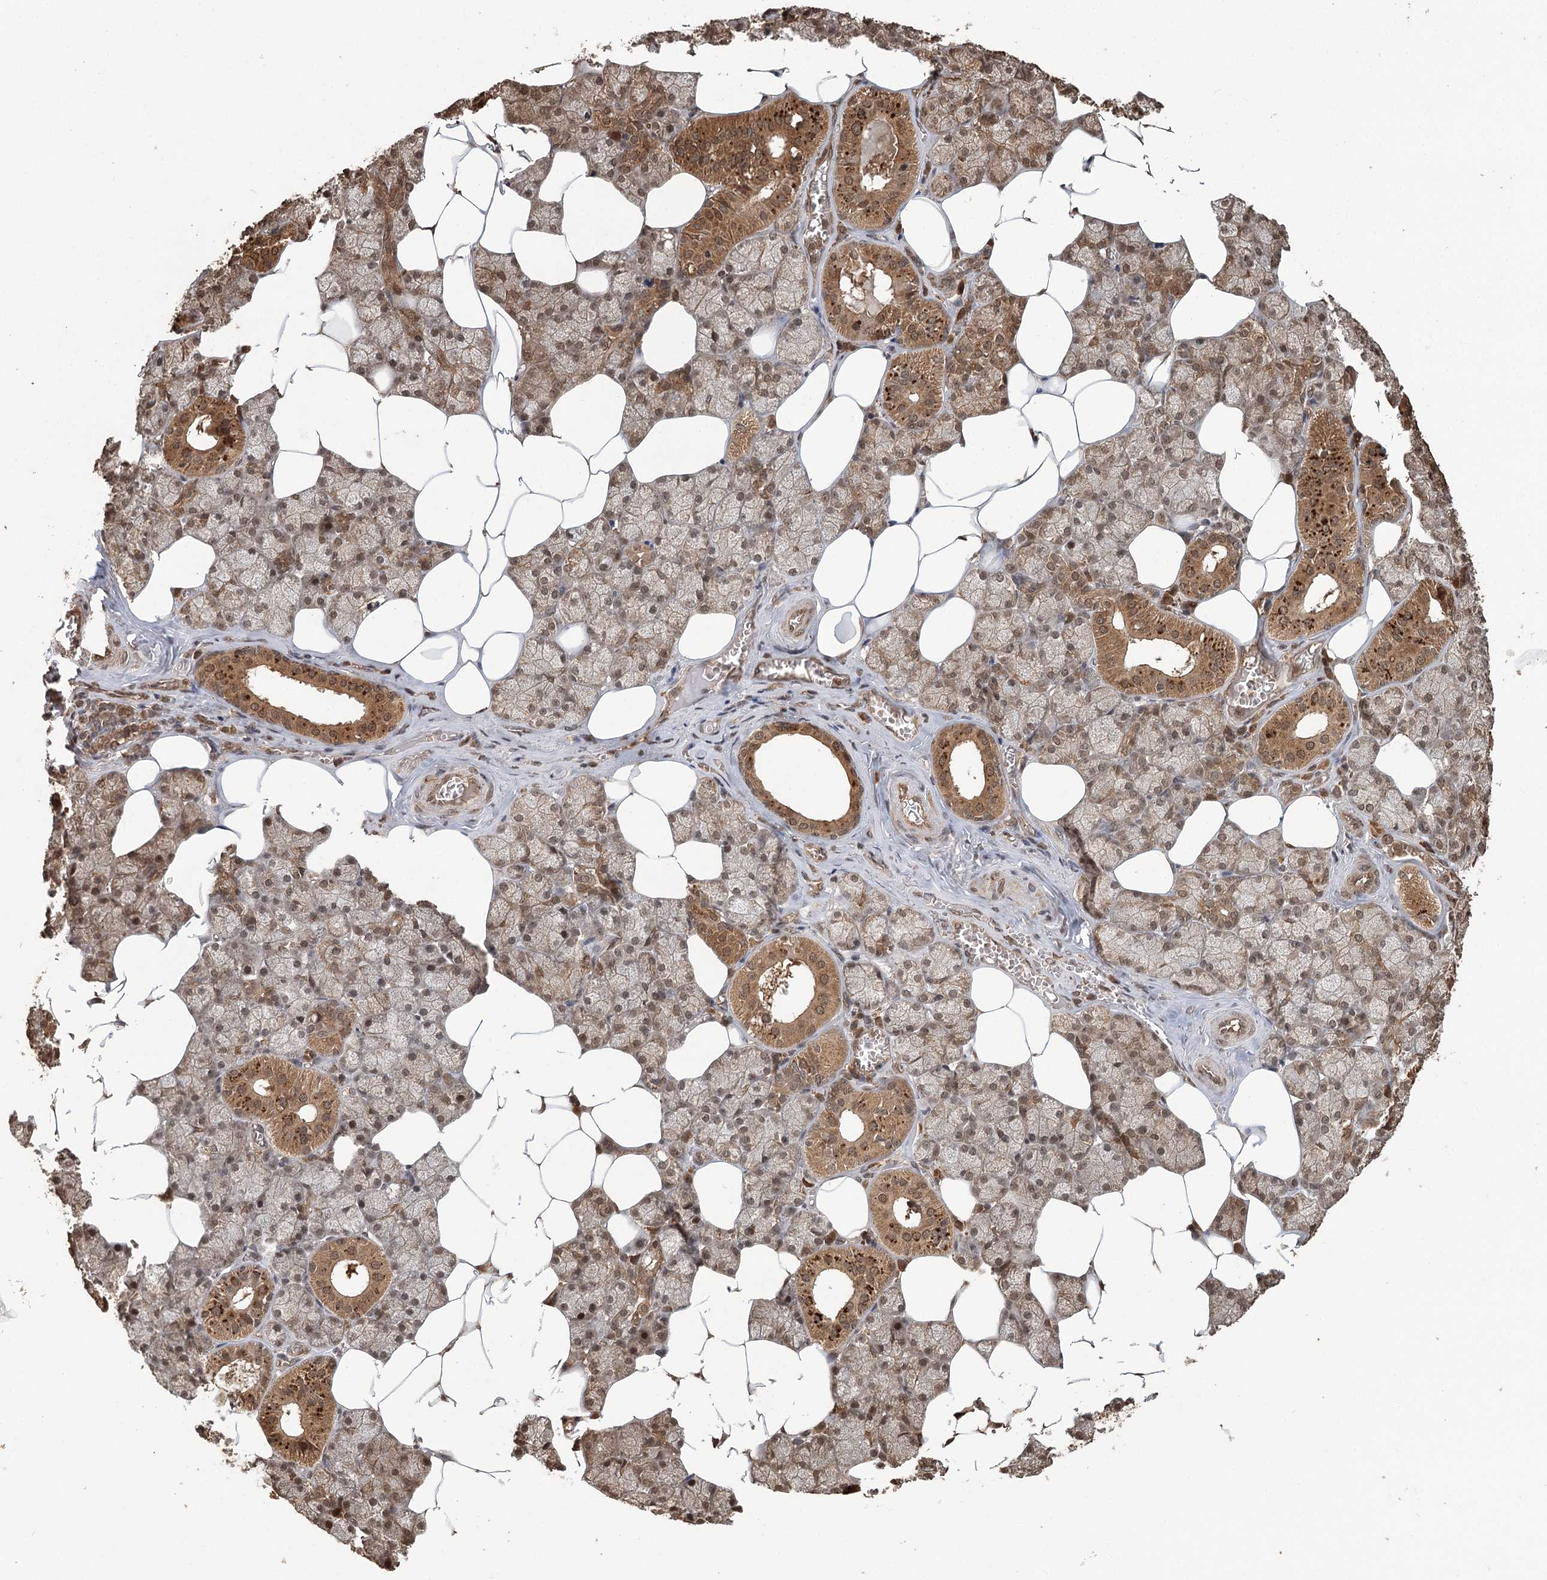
{"staining": {"intensity": "moderate", "quantity": ">75%", "location": "cytoplasmic/membranous,nuclear"}, "tissue": "salivary gland", "cell_type": "Glandular cells", "image_type": "normal", "snomed": [{"axis": "morphology", "description": "Normal tissue, NOS"}, {"axis": "topography", "description": "Salivary gland"}], "caption": "This photomicrograph demonstrates immunohistochemistry staining of normal salivary gland, with medium moderate cytoplasmic/membranous,nuclear positivity in approximately >75% of glandular cells.", "gene": "N6AMT1", "patient": {"sex": "male", "age": 62}}